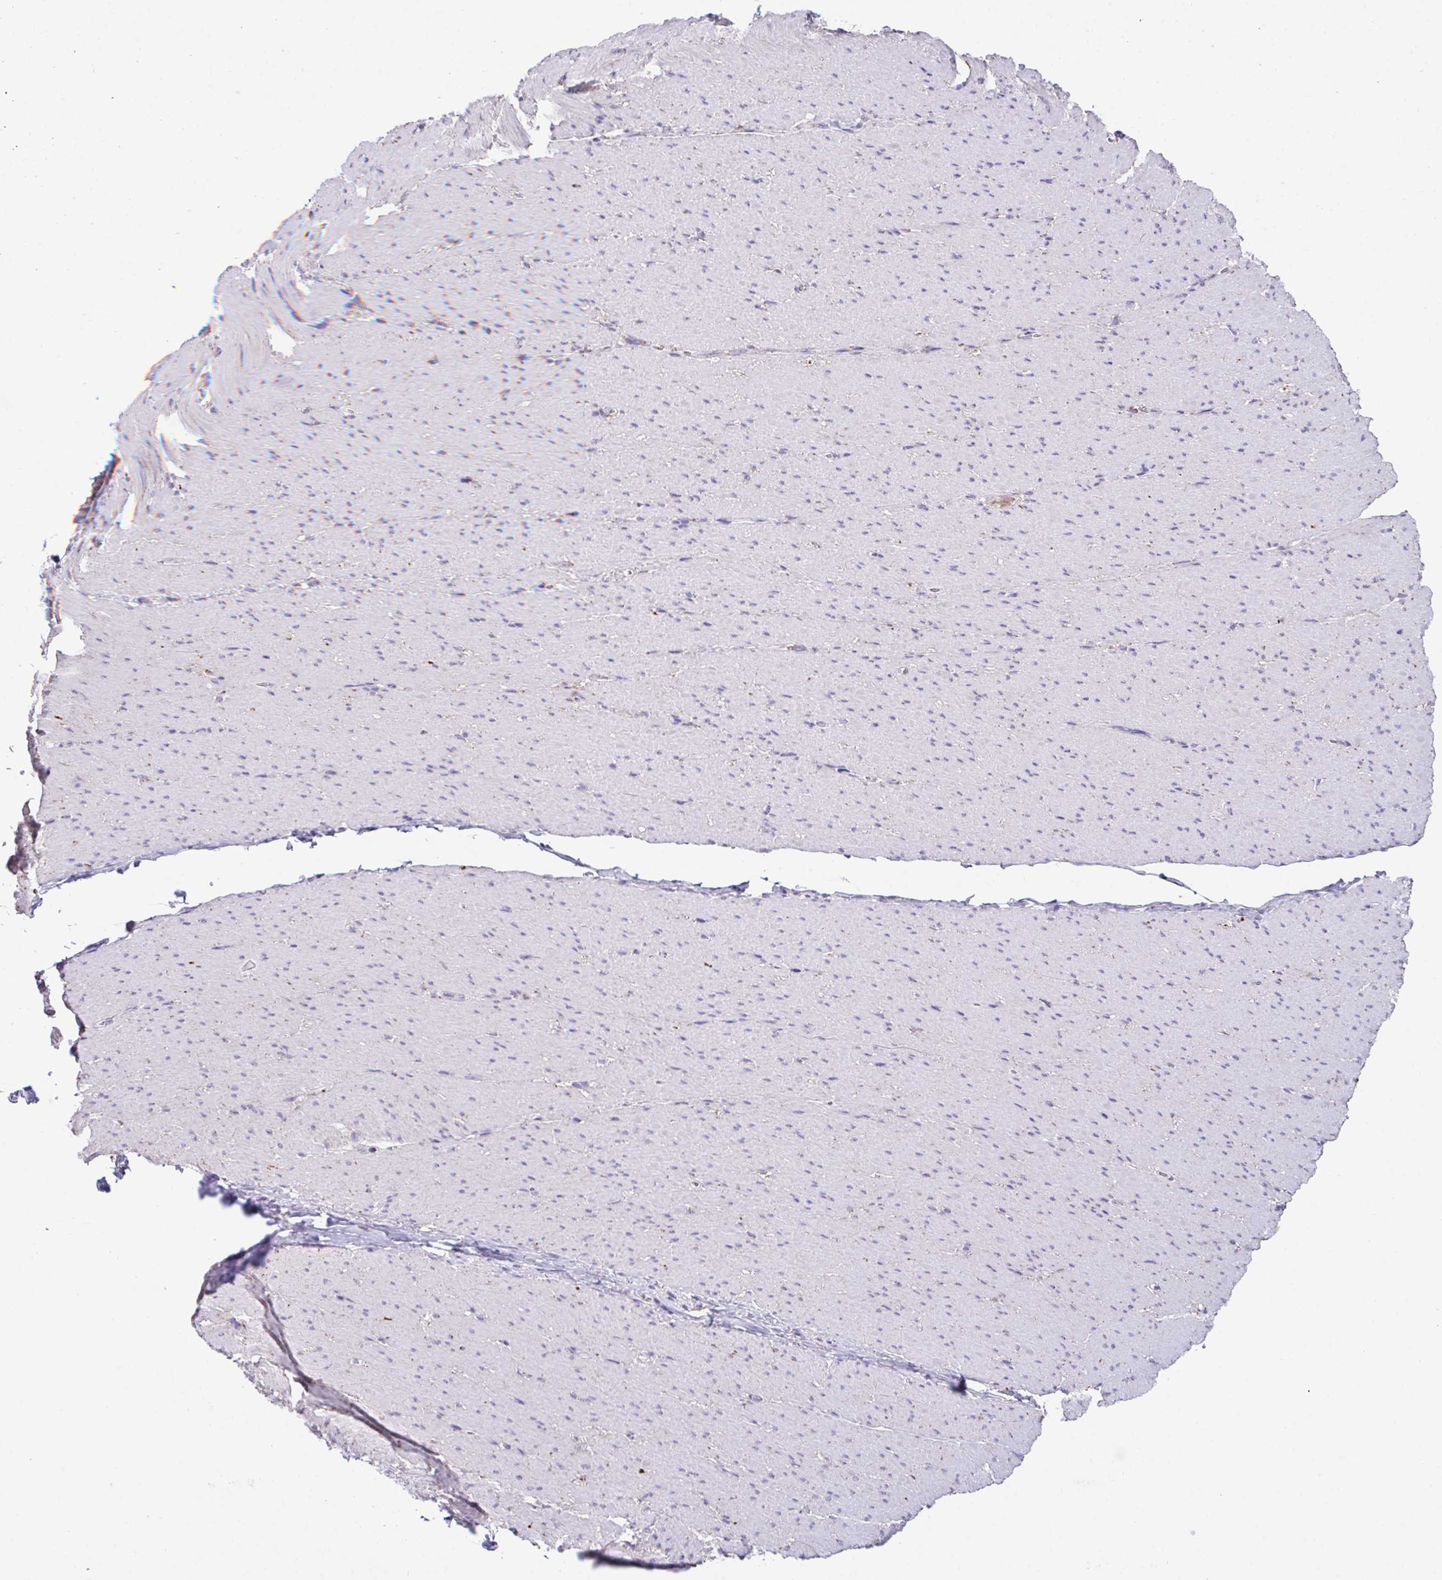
{"staining": {"intensity": "moderate", "quantity": "<25%", "location": "cytoplasmic/membranous"}, "tissue": "smooth muscle", "cell_type": "Smooth muscle cells", "image_type": "normal", "snomed": [{"axis": "morphology", "description": "Normal tissue, NOS"}, {"axis": "topography", "description": "Smooth muscle"}, {"axis": "topography", "description": "Rectum"}], "caption": "Smooth muscle stained with a brown dye demonstrates moderate cytoplasmic/membranous positive staining in approximately <25% of smooth muscle cells.", "gene": "PCMTD2", "patient": {"sex": "male", "age": 53}}